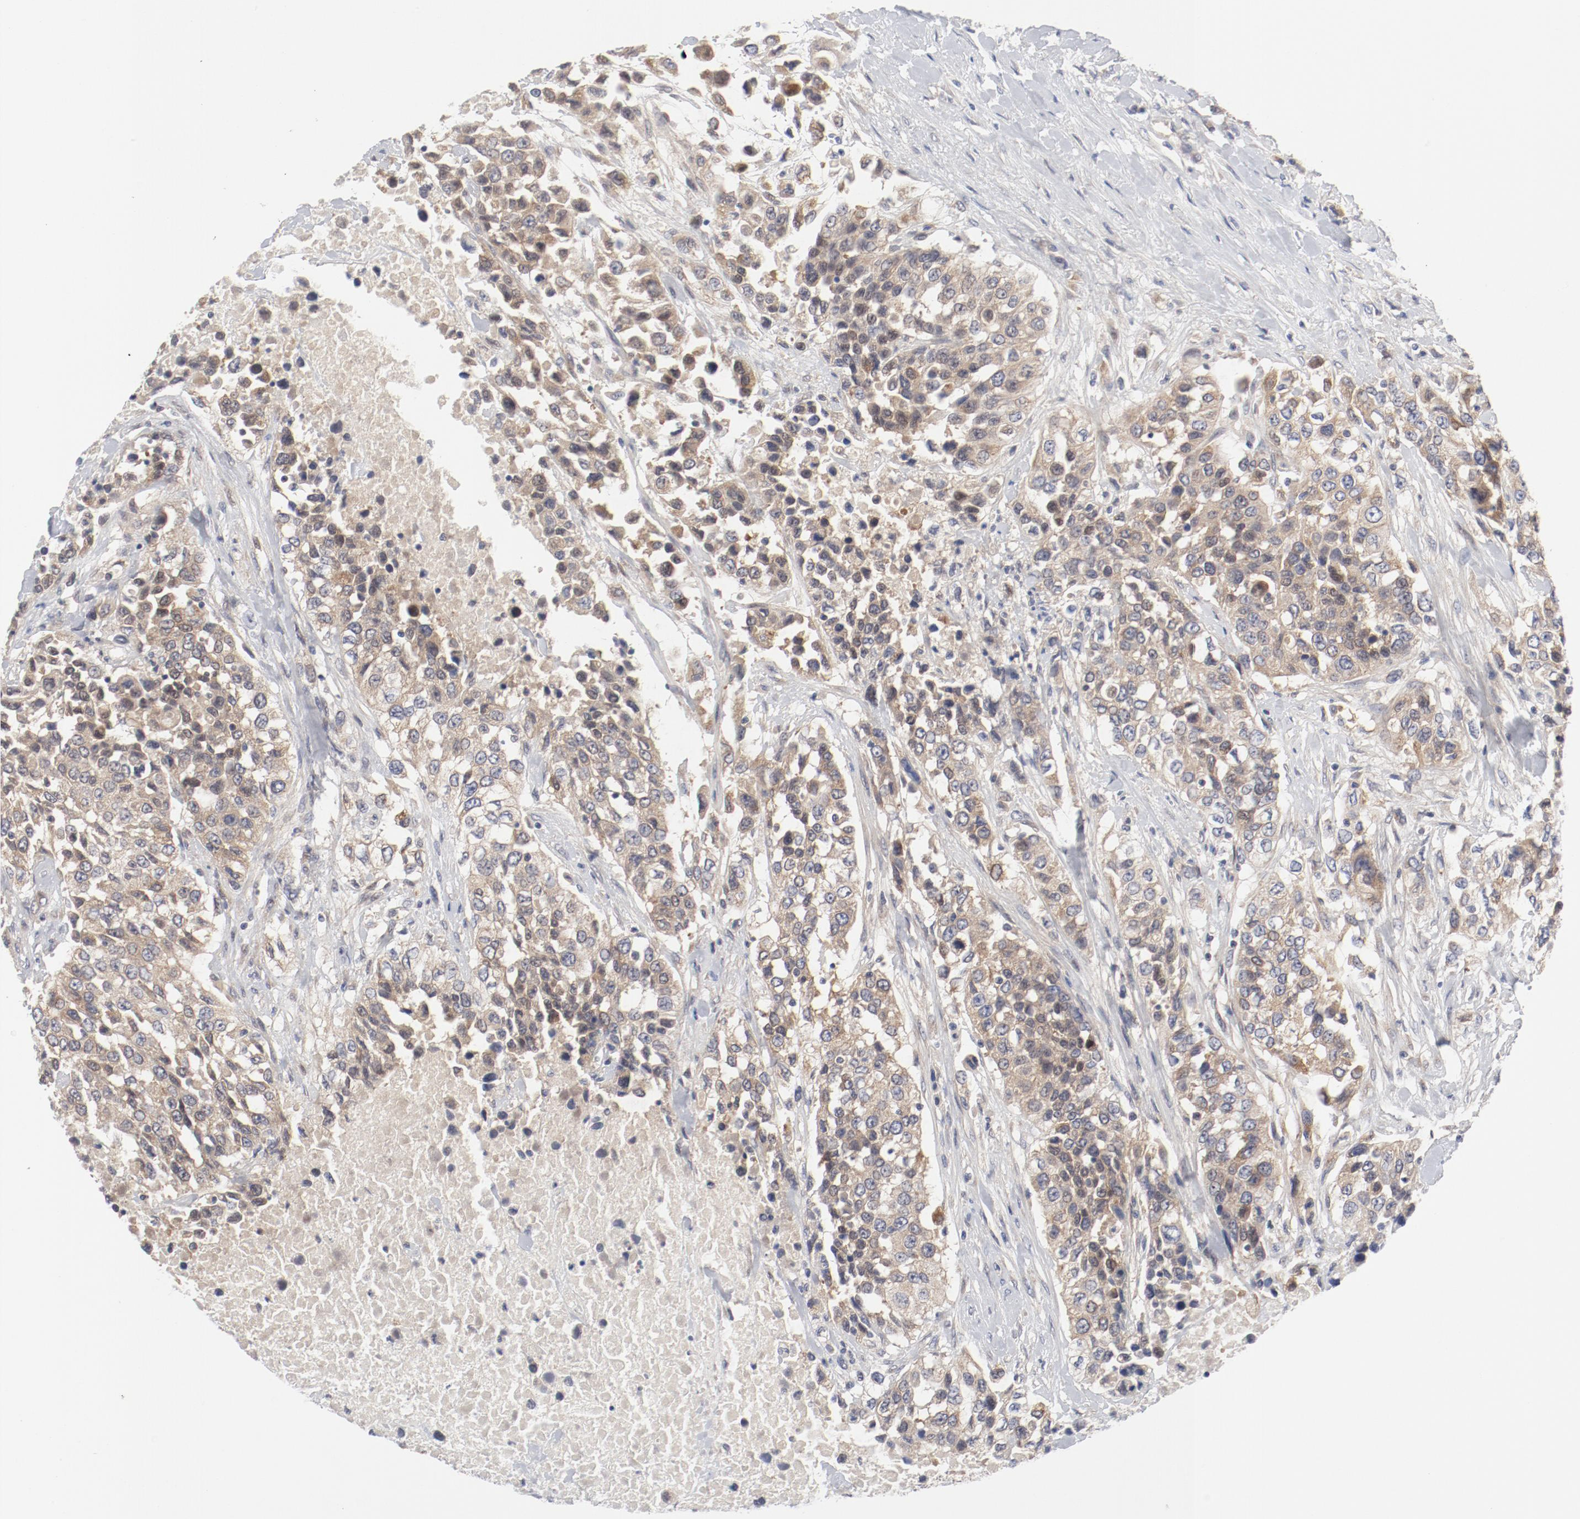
{"staining": {"intensity": "weak", "quantity": ">75%", "location": "cytoplasmic/membranous"}, "tissue": "urothelial cancer", "cell_type": "Tumor cells", "image_type": "cancer", "snomed": [{"axis": "morphology", "description": "Urothelial carcinoma, High grade"}, {"axis": "topography", "description": "Urinary bladder"}], "caption": "Protein expression analysis of urothelial cancer reveals weak cytoplasmic/membranous staining in approximately >75% of tumor cells. (DAB = brown stain, brightfield microscopy at high magnification).", "gene": "BAD", "patient": {"sex": "female", "age": 80}}